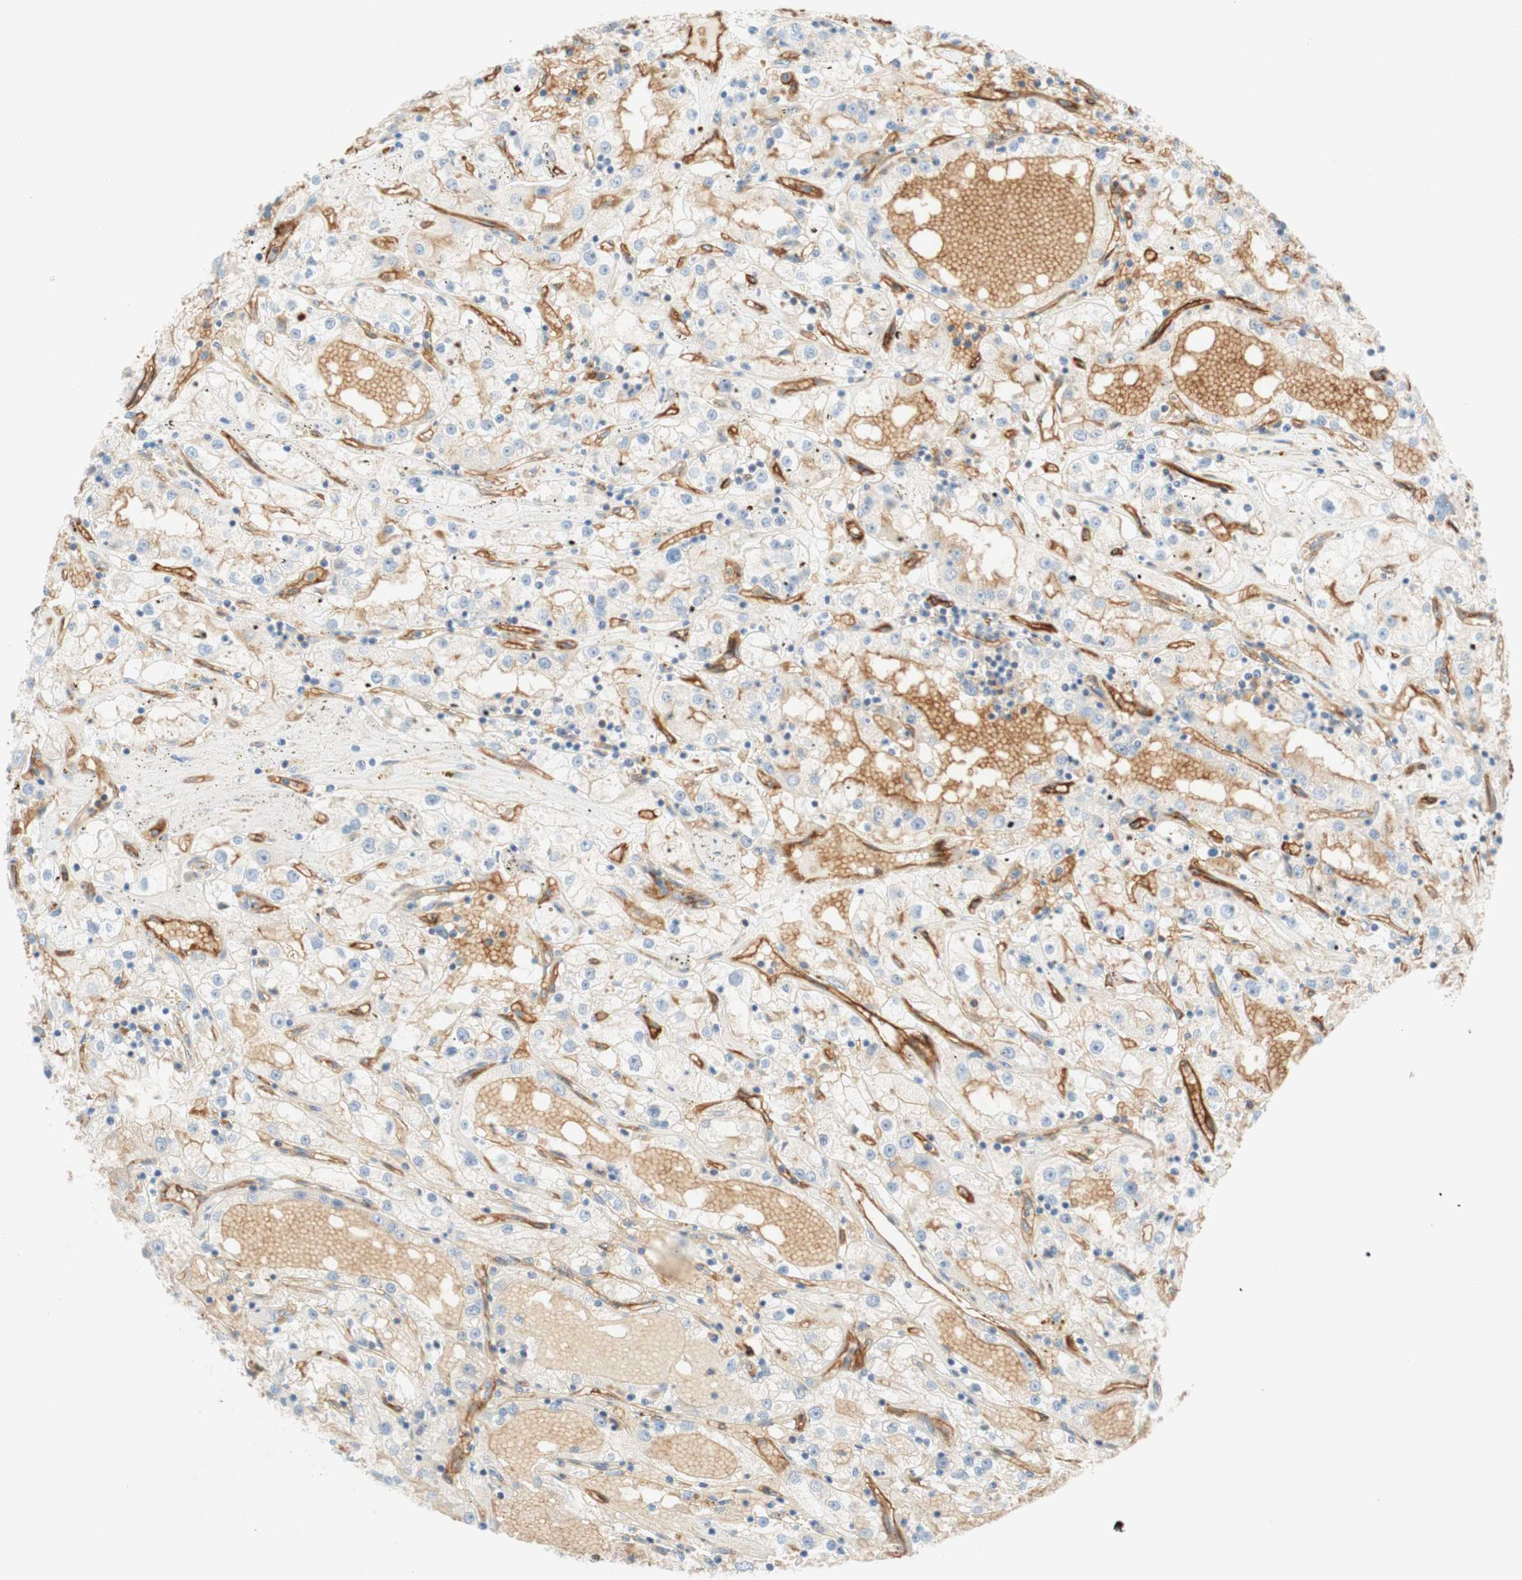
{"staining": {"intensity": "weak", "quantity": "<25%", "location": "cytoplasmic/membranous"}, "tissue": "renal cancer", "cell_type": "Tumor cells", "image_type": "cancer", "snomed": [{"axis": "morphology", "description": "Adenocarcinoma, NOS"}, {"axis": "topography", "description": "Kidney"}], "caption": "Tumor cells are negative for brown protein staining in renal cancer (adenocarcinoma).", "gene": "STOM", "patient": {"sex": "male", "age": 56}}